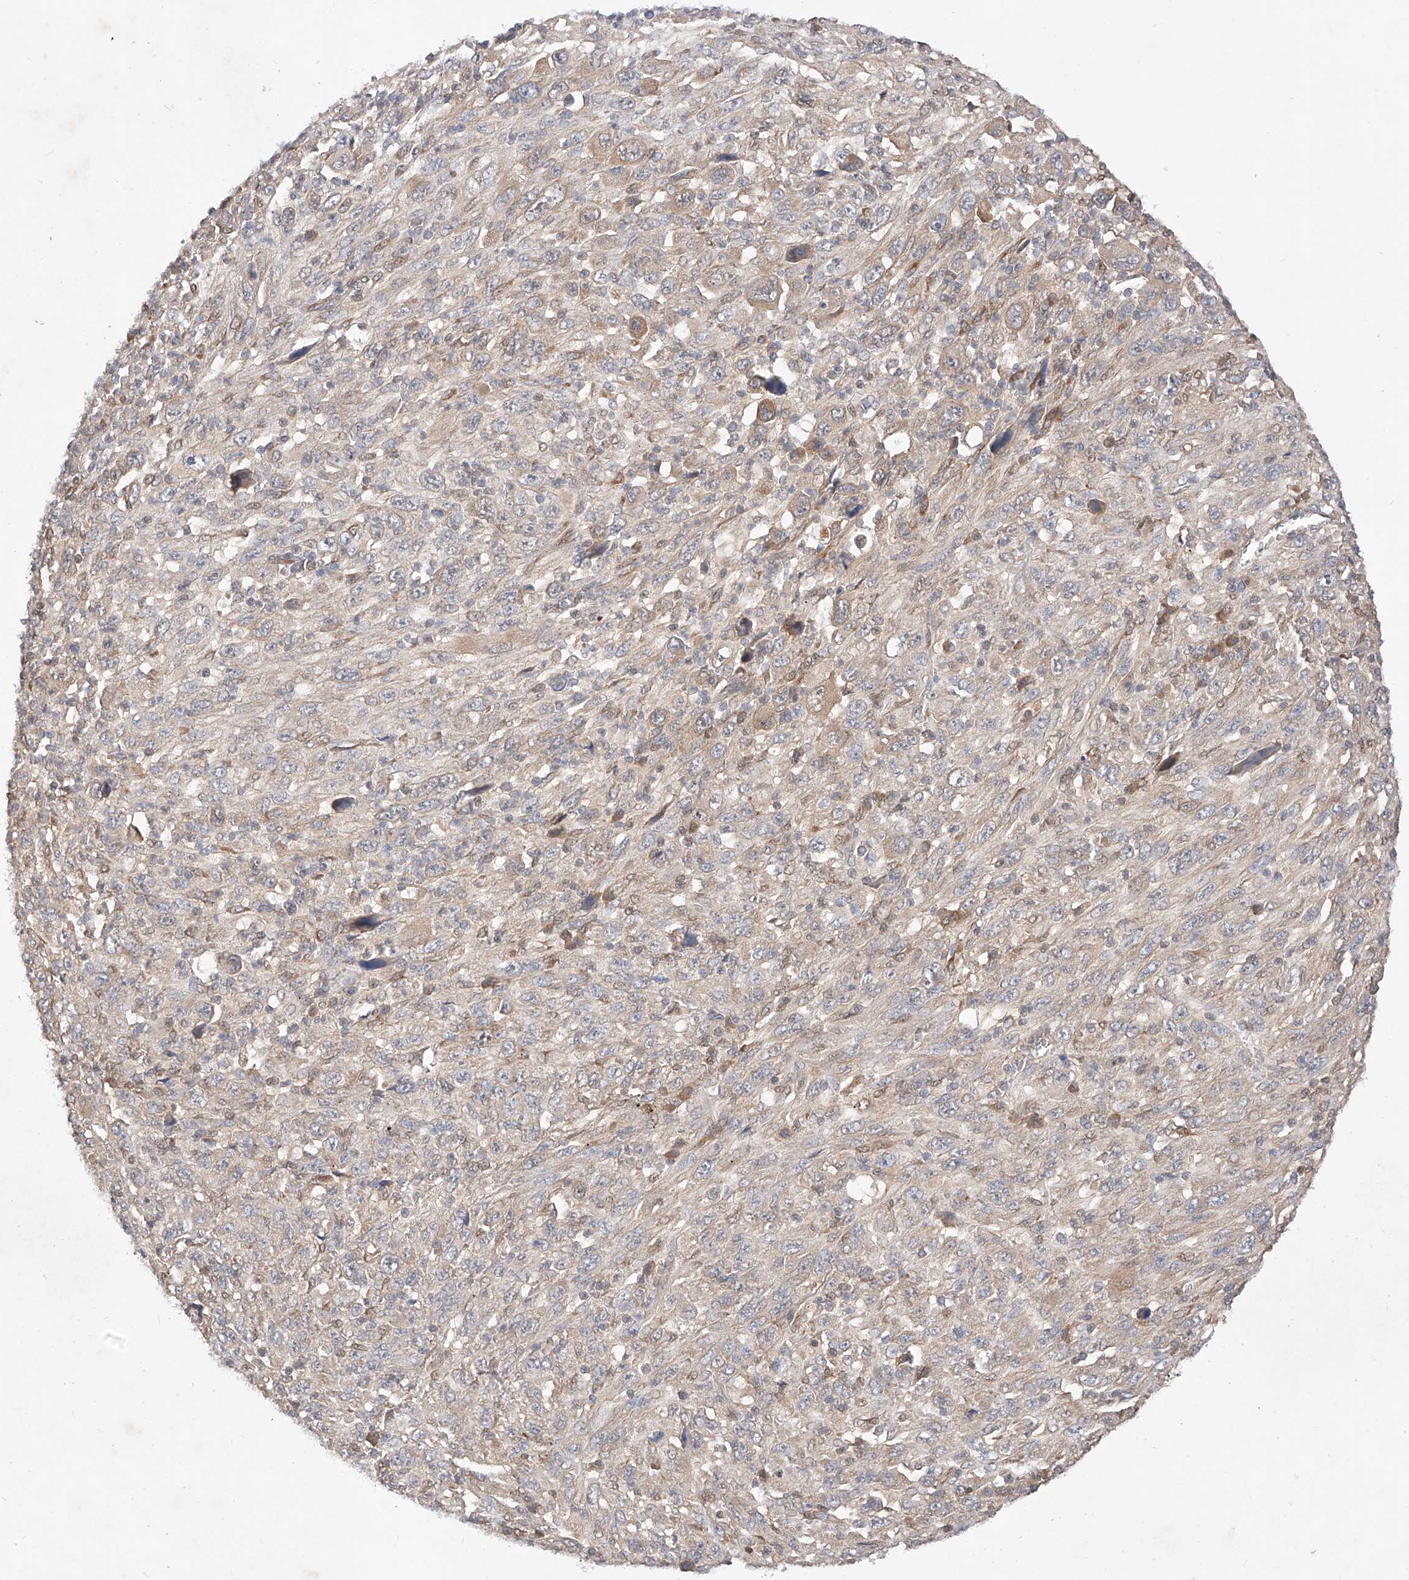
{"staining": {"intensity": "weak", "quantity": "<25%", "location": "cytoplasmic/membranous"}, "tissue": "melanoma", "cell_type": "Tumor cells", "image_type": "cancer", "snomed": [{"axis": "morphology", "description": "Malignant melanoma, Metastatic site"}, {"axis": "topography", "description": "Skin"}], "caption": "Immunohistochemistry (IHC) micrograph of human malignant melanoma (metastatic site) stained for a protein (brown), which reveals no positivity in tumor cells.", "gene": "ZSCAN4", "patient": {"sex": "female", "age": 56}}